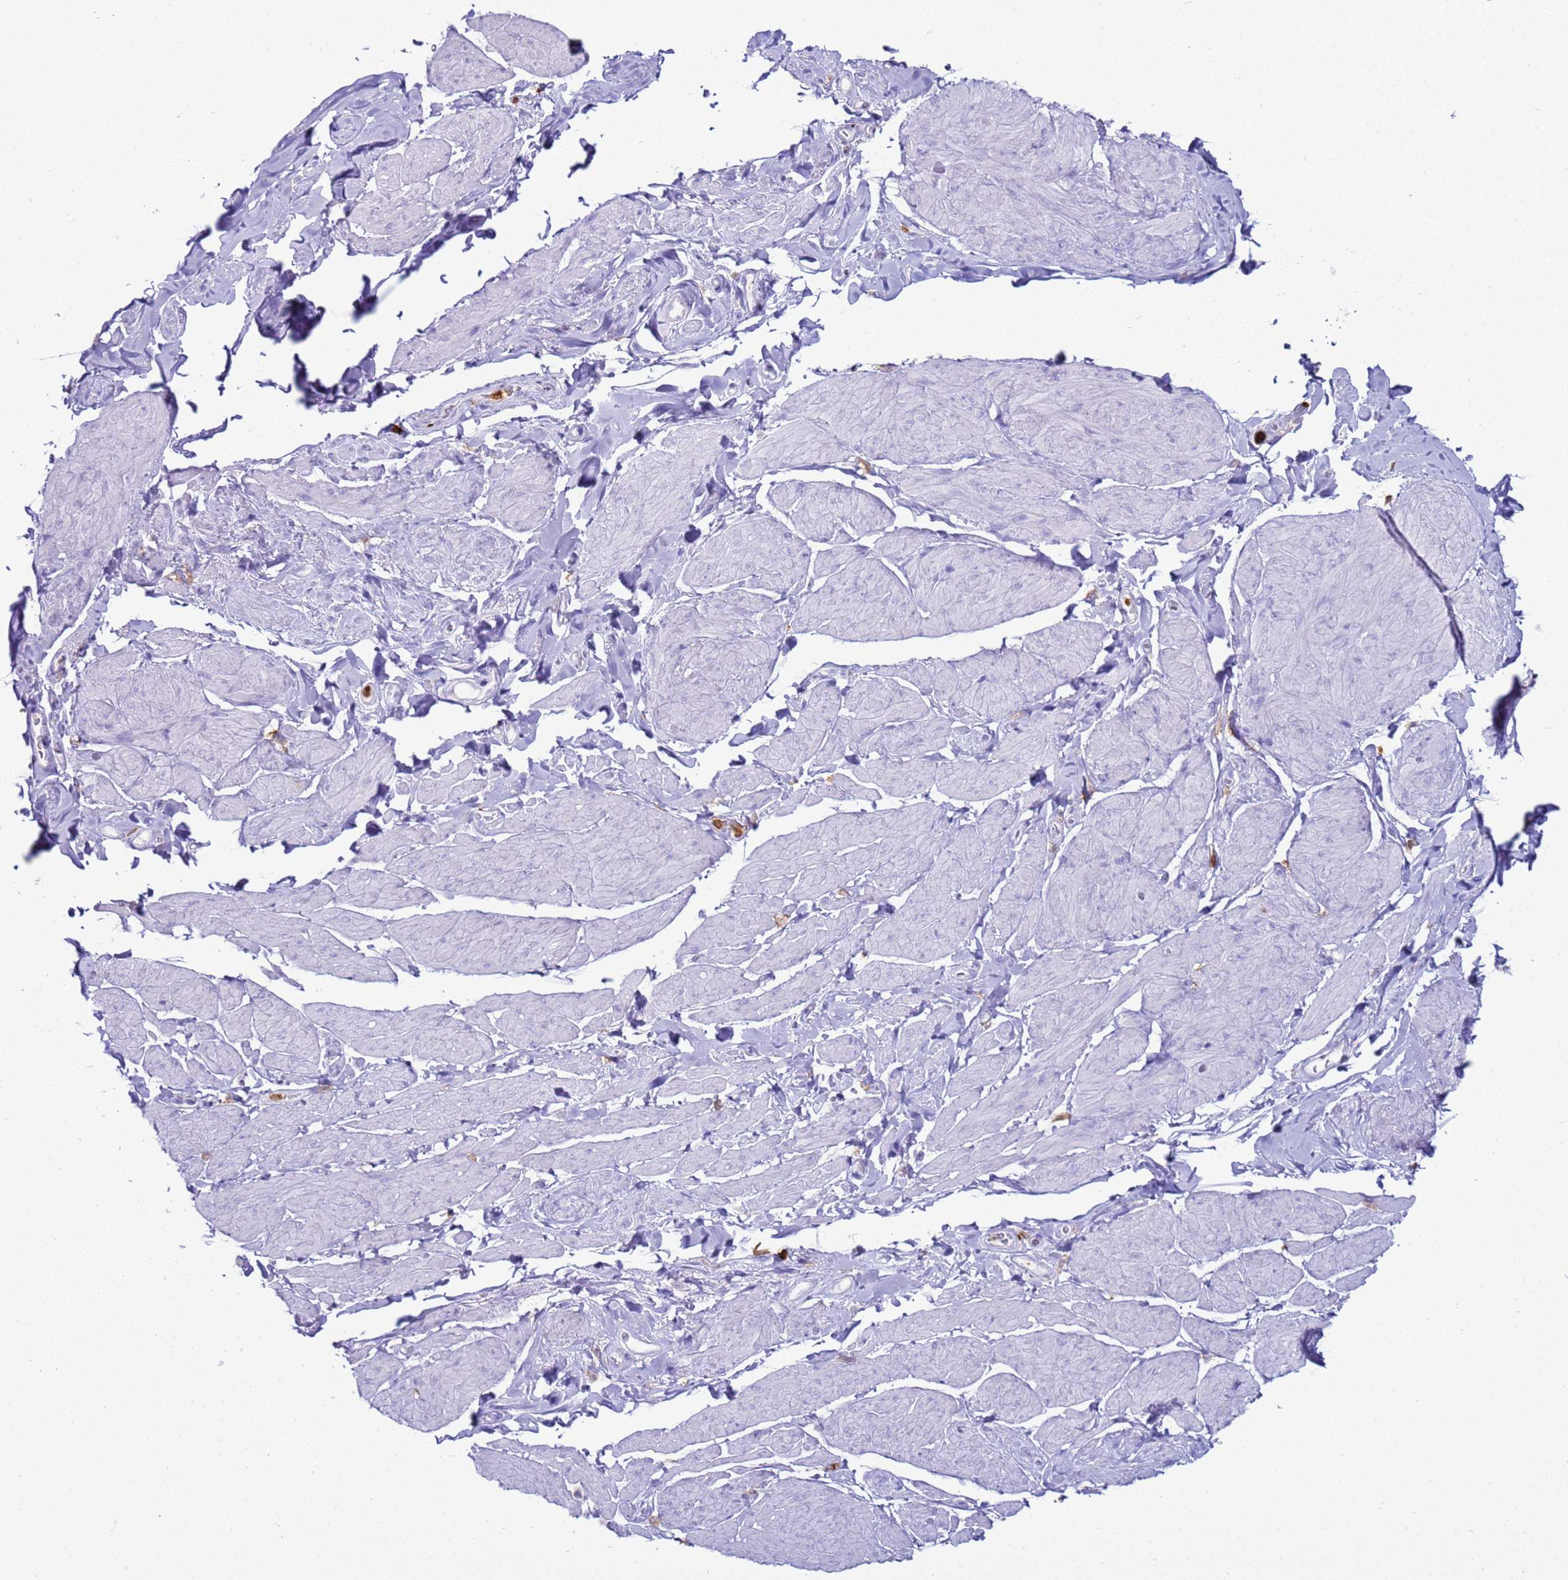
{"staining": {"intensity": "negative", "quantity": "none", "location": "none"}, "tissue": "smooth muscle", "cell_type": "Smooth muscle cells", "image_type": "normal", "snomed": [{"axis": "morphology", "description": "Normal tissue, NOS"}, {"axis": "topography", "description": "Smooth muscle"}, {"axis": "topography", "description": "Peripheral nerve tissue"}], "caption": "This is an immunohistochemistry histopathology image of unremarkable human smooth muscle. There is no positivity in smooth muscle cells.", "gene": "IRF5", "patient": {"sex": "male", "age": 69}}